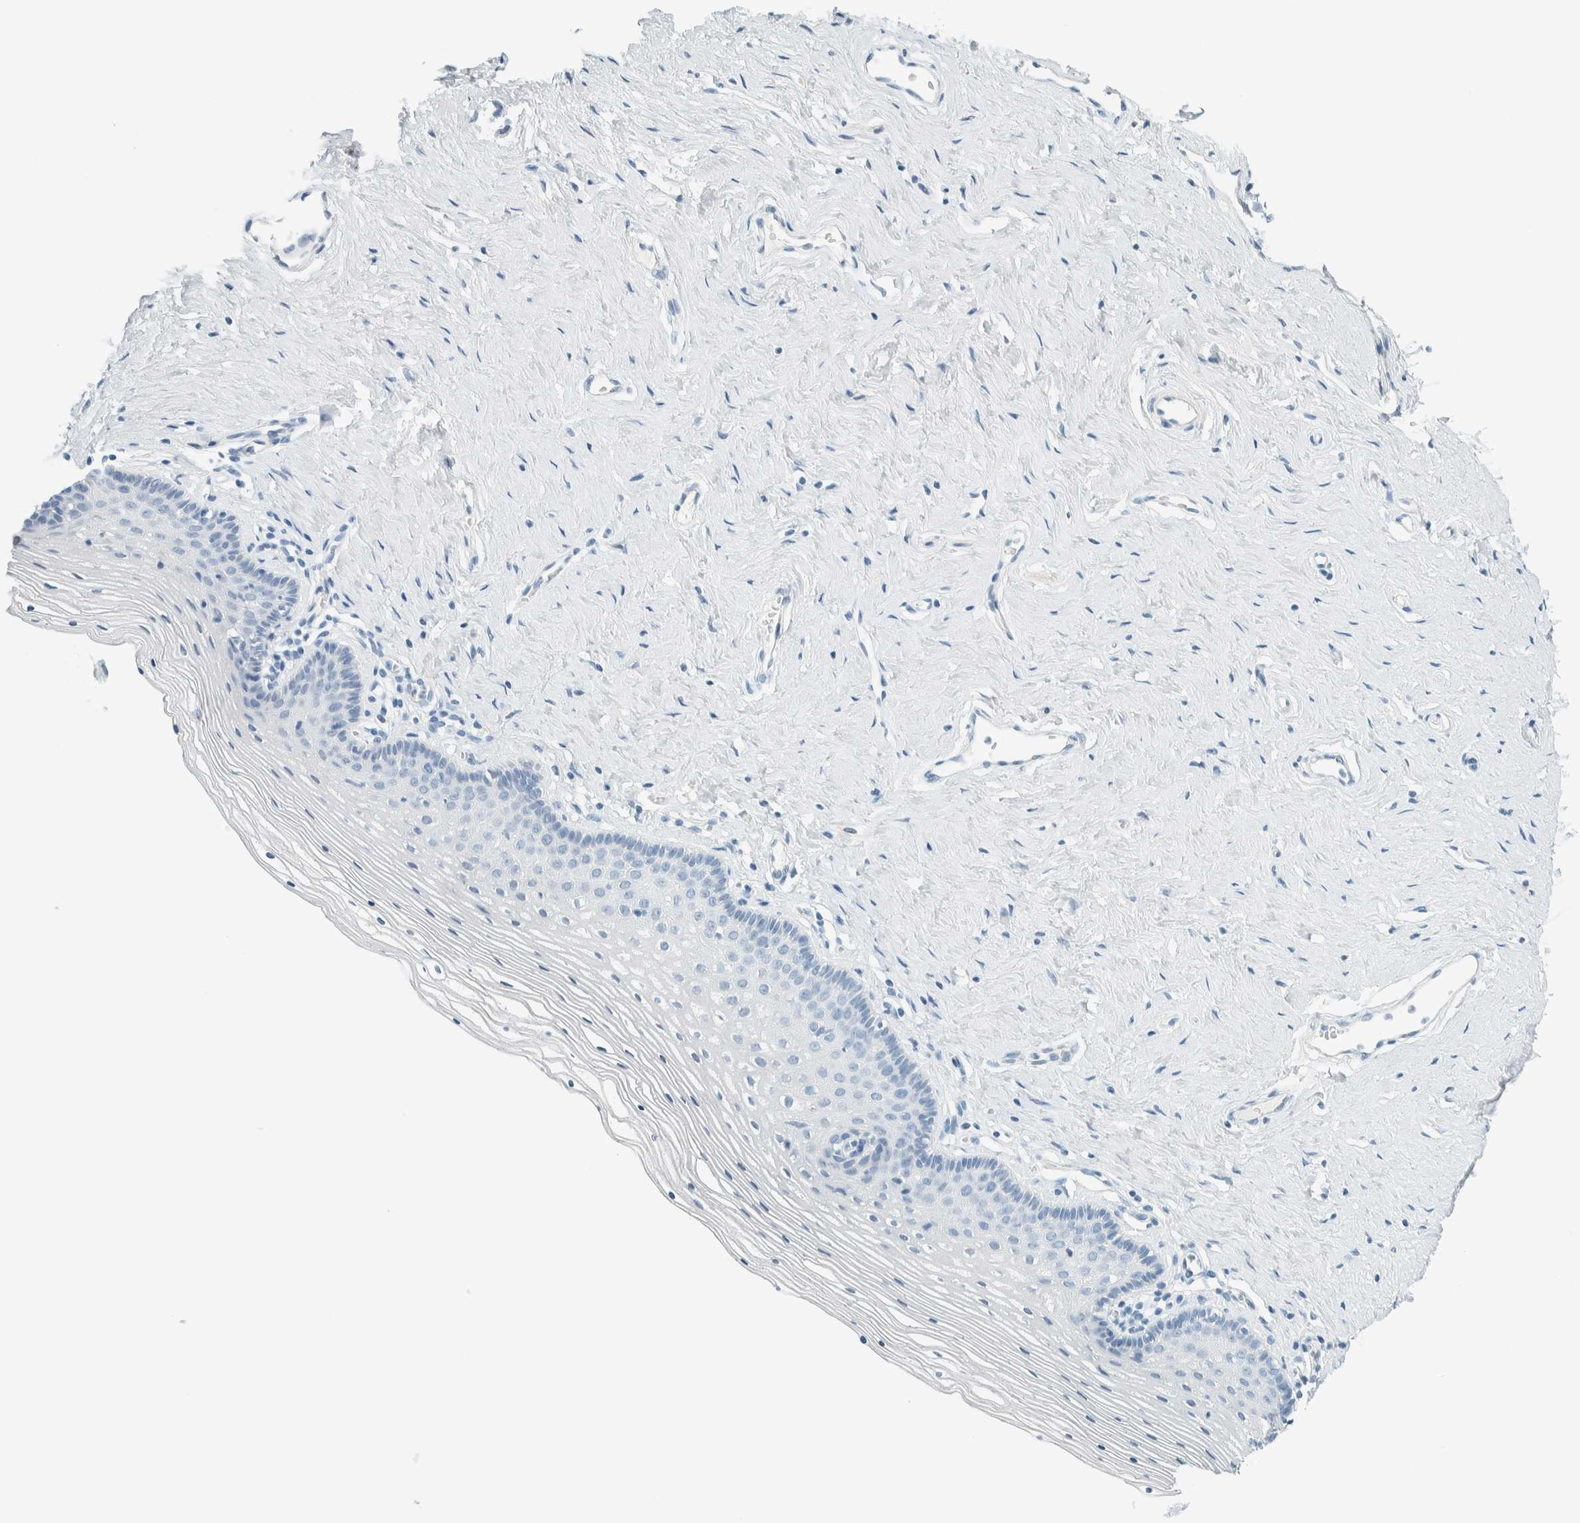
{"staining": {"intensity": "negative", "quantity": "none", "location": "none"}, "tissue": "vagina", "cell_type": "Squamous epithelial cells", "image_type": "normal", "snomed": [{"axis": "morphology", "description": "Normal tissue, NOS"}, {"axis": "topography", "description": "Vagina"}], "caption": "IHC micrograph of unremarkable vagina: vagina stained with DAB (3,3'-diaminobenzidine) displays no significant protein staining in squamous epithelial cells. (DAB (3,3'-diaminobenzidine) IHC visualized using brightfield microscopy, high magnification).", "gene": "SLFN12", "patient": {"sex": "female", "age": 32}}